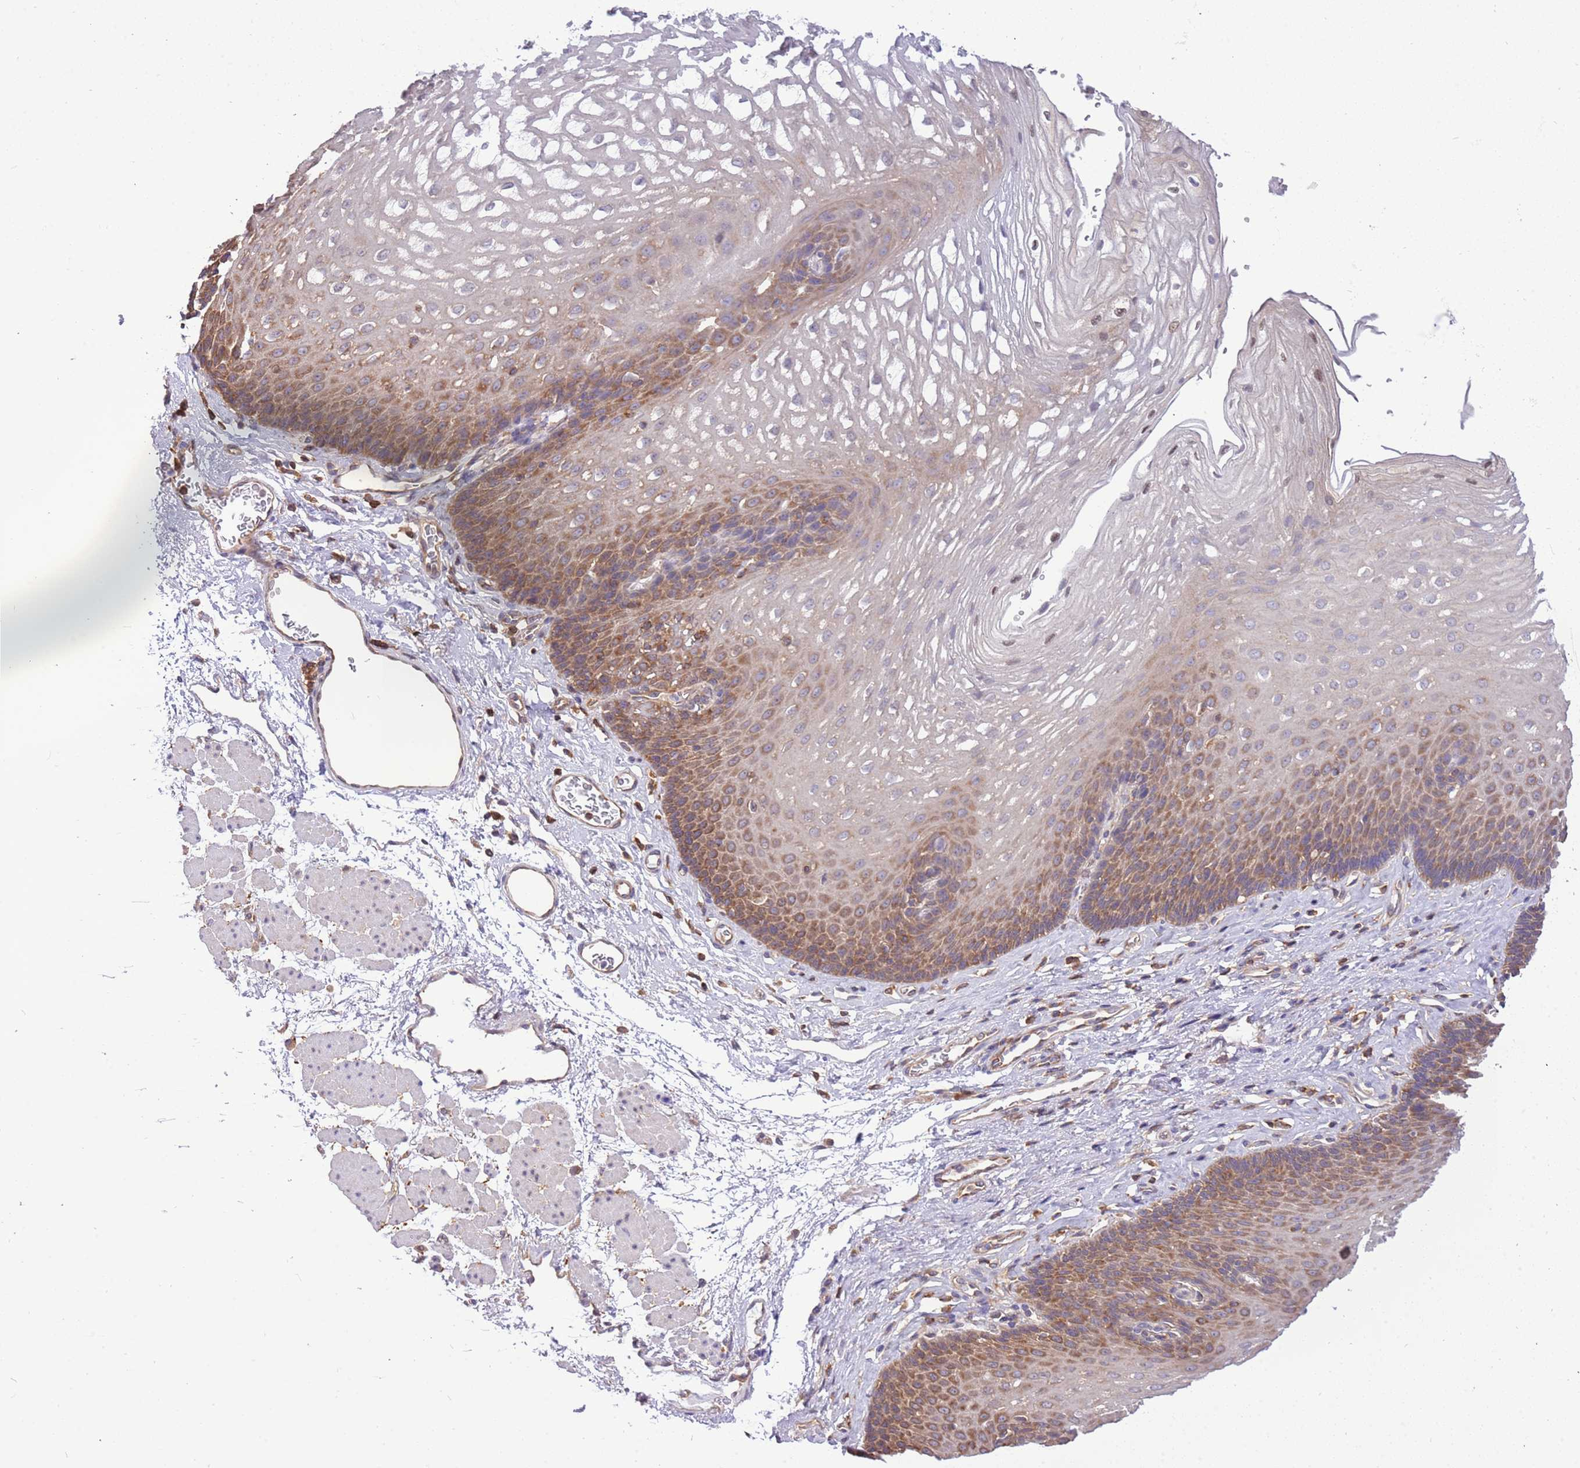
{"staining": {"intensity": "moderate", "quantity": "25%-75%", "location": "cytoplasmic/membranous"}, "tissue": "esophagus", "cell_type": "Squamous epithelial cells", "image_type": "normal", "snomed": [{"axis": "morphology", "description": "Normal tissue, NOS"}, {"axis": "topography", "description": "Esophagus"}], "caption": "Human esophagus stained with a brown dye shows moderate cytoplasmic/membranous positive staining in about 25%-75% of squamous epithelial cells.", "gene": "STIP1", "patient": {"sex": "female", "age": 66}}